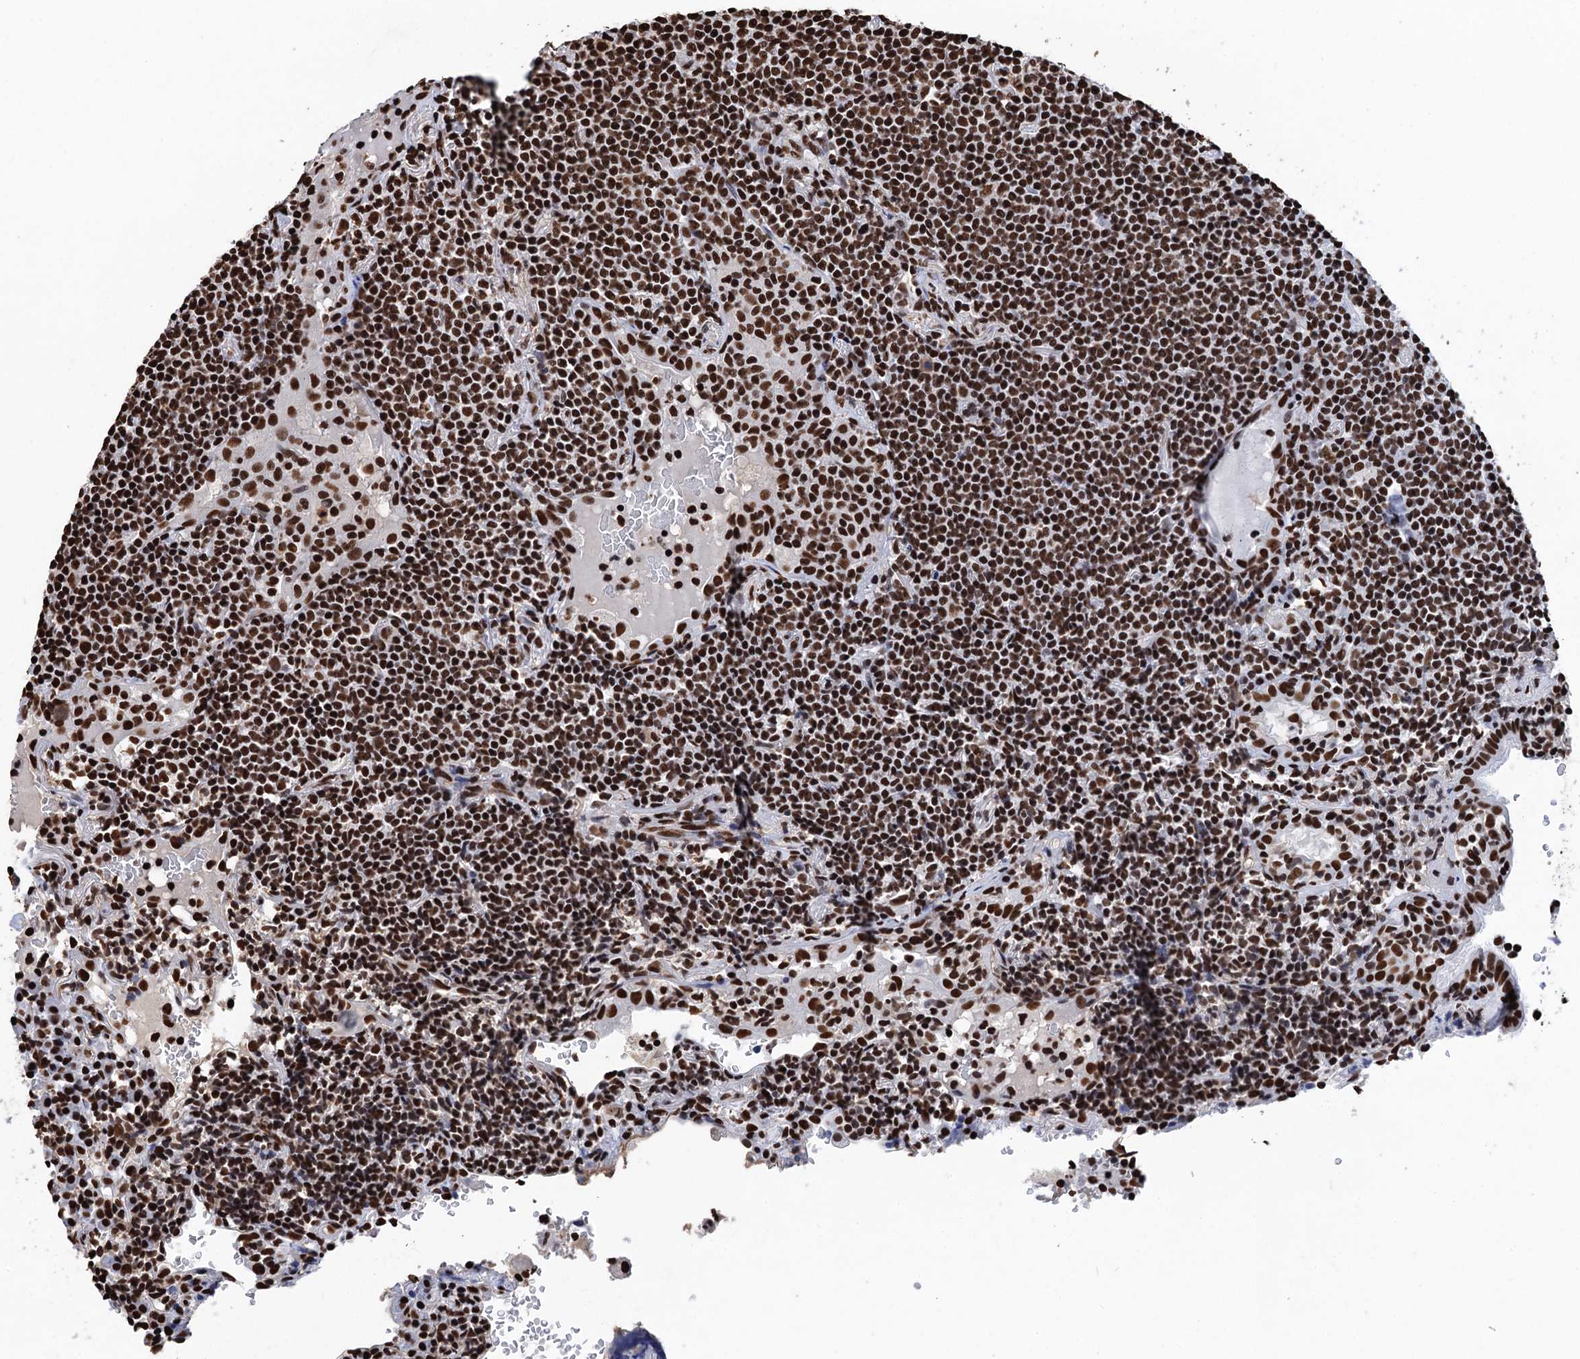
{"staining": {"intensity": "strong", "quantity": ">75%", "location": "nuclear"}, "tissue": "lymphoma", "cell_type": "Tumor cells", "image_type": "cancer", "snomed": [{"axis": "morphology", "description": "Malignant lymphoma, non-Hodgkin's type, Low grade"}, {"axis": "topography", "description": "Lung"}], "caption": "Immunohistochemical staining of human lymphoma demonstrates high levels of strong nuclear protein expression in about >75% of tumor cells.", "gene": "UBA2", "patient": {"sex": "female", "age": 71}}